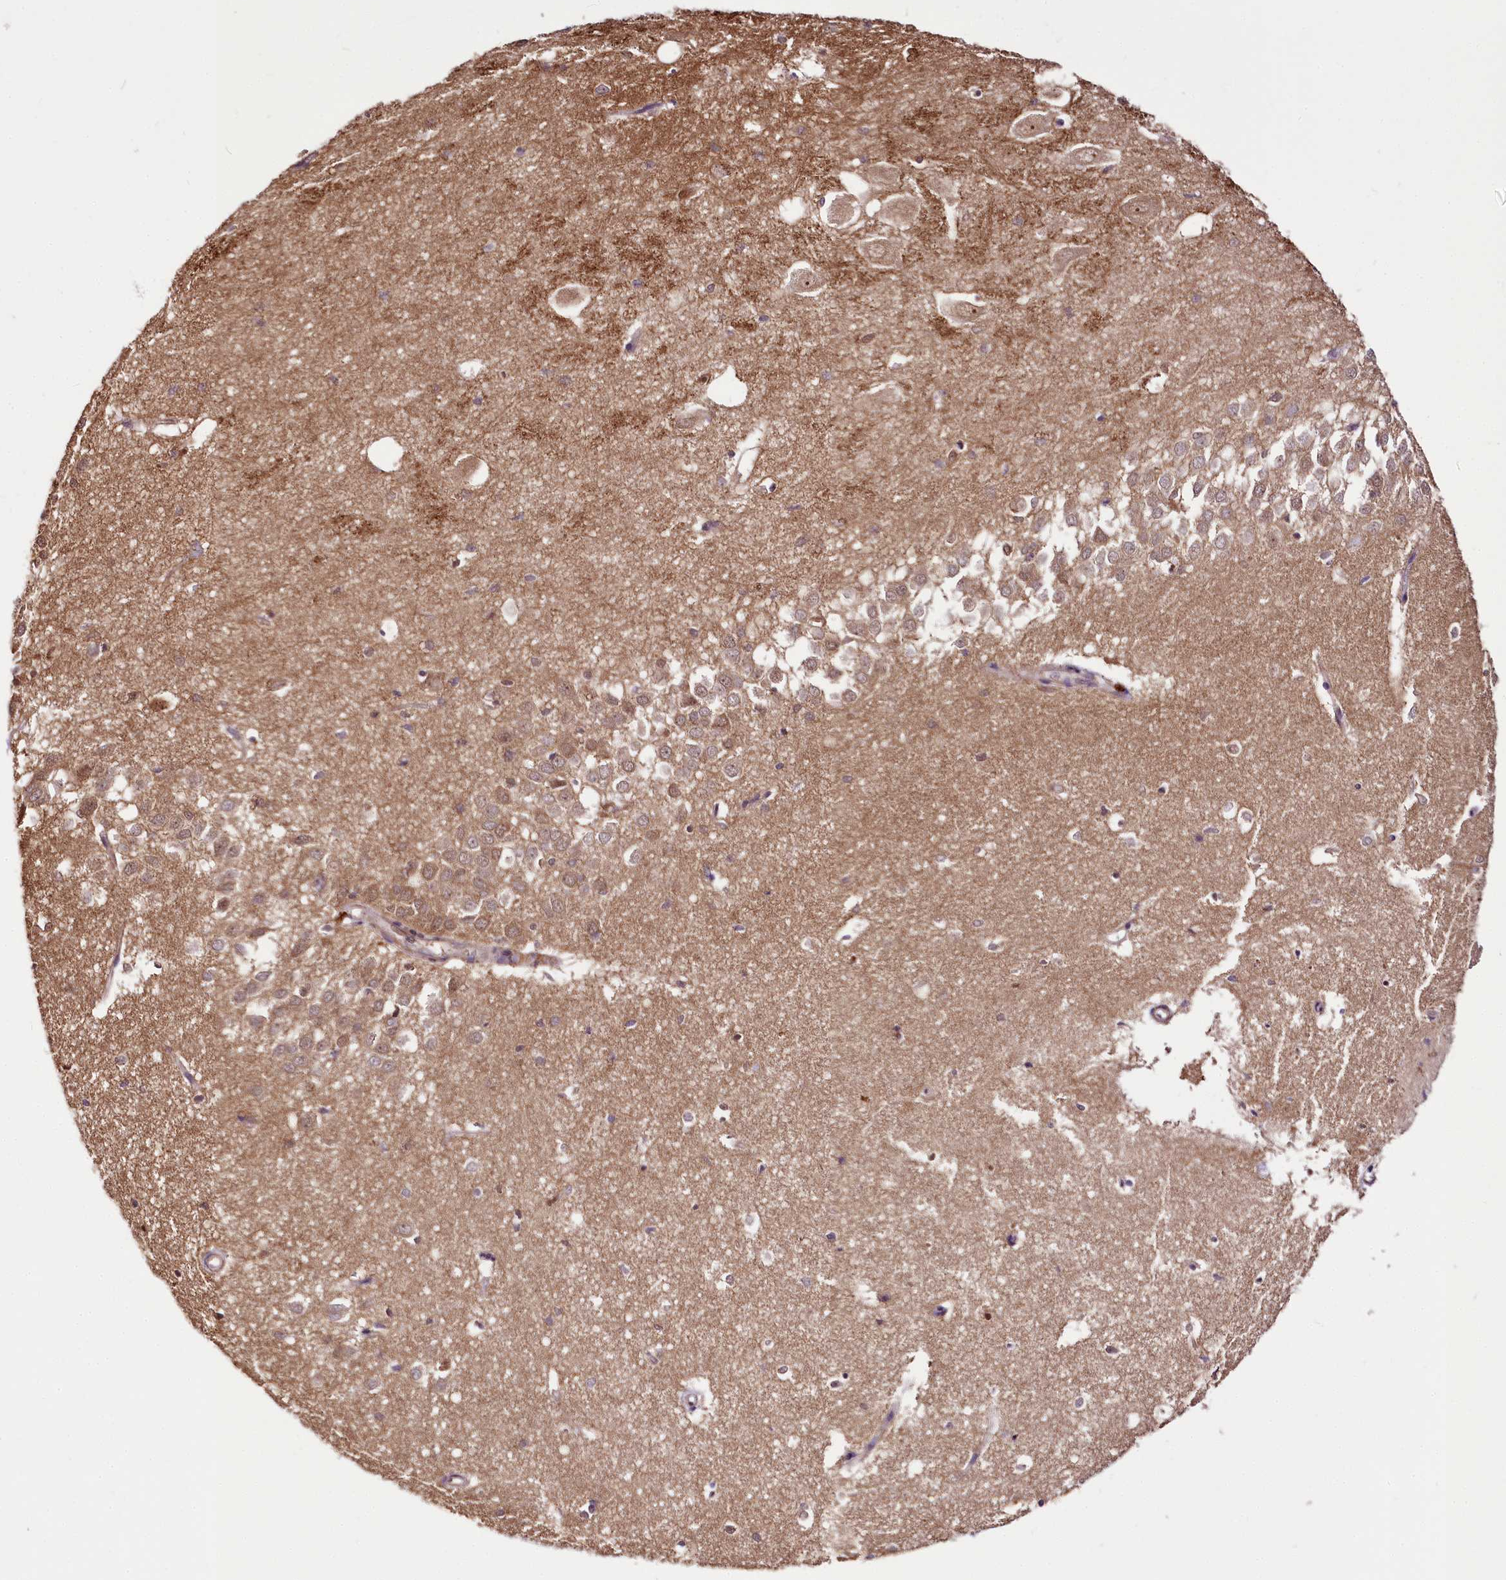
{"staining": {"intensity": "strong", "quantity": "<25%", "location": "nuclear"}, "tissue": "hippocampus", "cell_type": "Glial cells", "image_type": "normal", "snomed": [{"axis": "morphology", "description": "Normal tissue, NOS"}, {"axis": "topography", "description": "Hippocampus"}], "caption": "Normal hippocampus shows strong nuclear positivity in approximately <25% of glial cells, visualized by immunohistochemistry.", "gene": "GNL3L", "patient": {"sex": "female", "age": 64}}